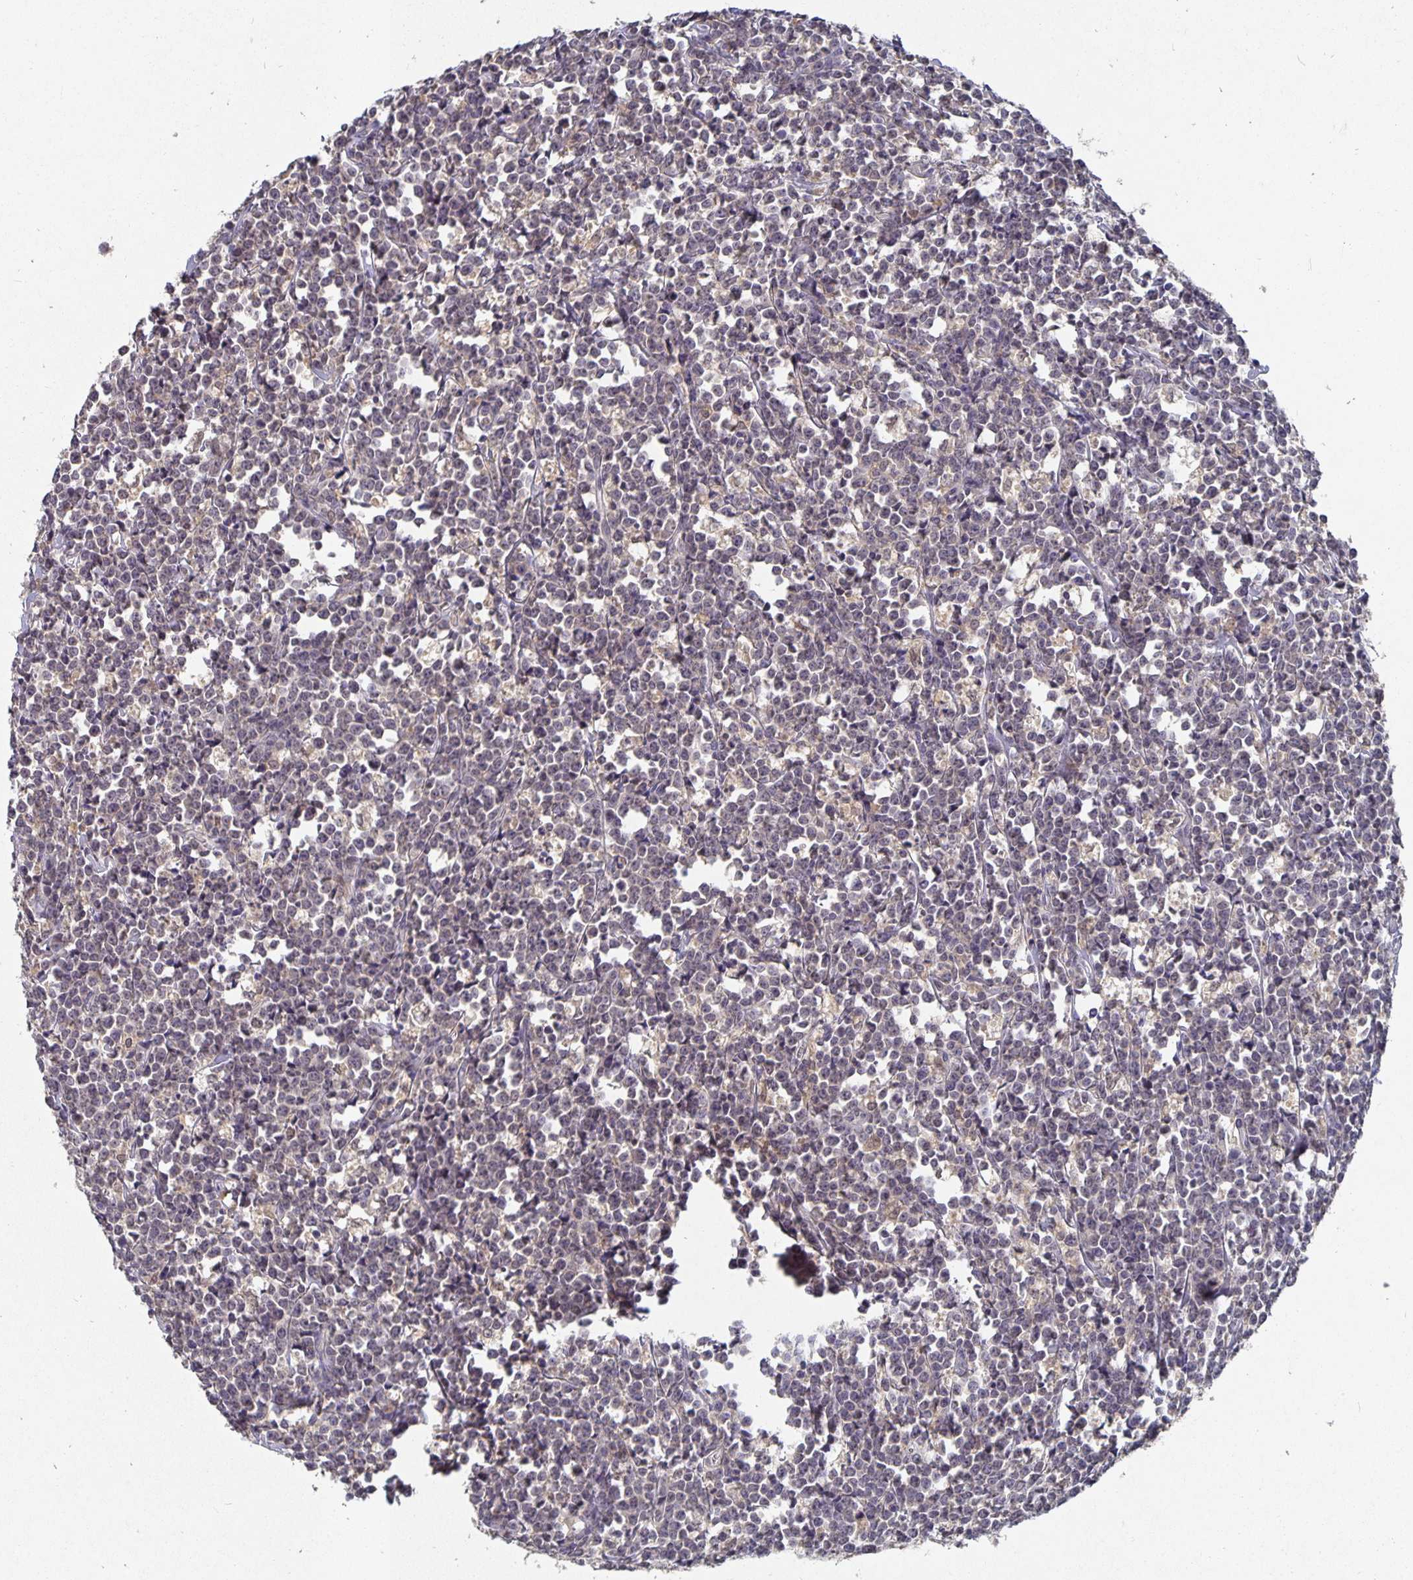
{"staining": {"intensity": "negative", "quantity": "none", "location": "none"}, "tissue": "lymphoma", "cell_type": "Tumor cells", "image_type": "cancer", "snomed": [{"axis": "morphology", "description": "Malignant lymphoma, non-Hodgkin's type, High grade"}, {"axis": "topography", "description": "Small intestine"}], "caption": "High magnification brightfield microscopy of lymphoma stained with DAB (3,3'-diaminobenzidine) (brown) and counterstained with hematoxylin (blue): tumor cells show no significant staining.", "gene": "HEPN1", "patient": {"sex": "female", "age": 56}}